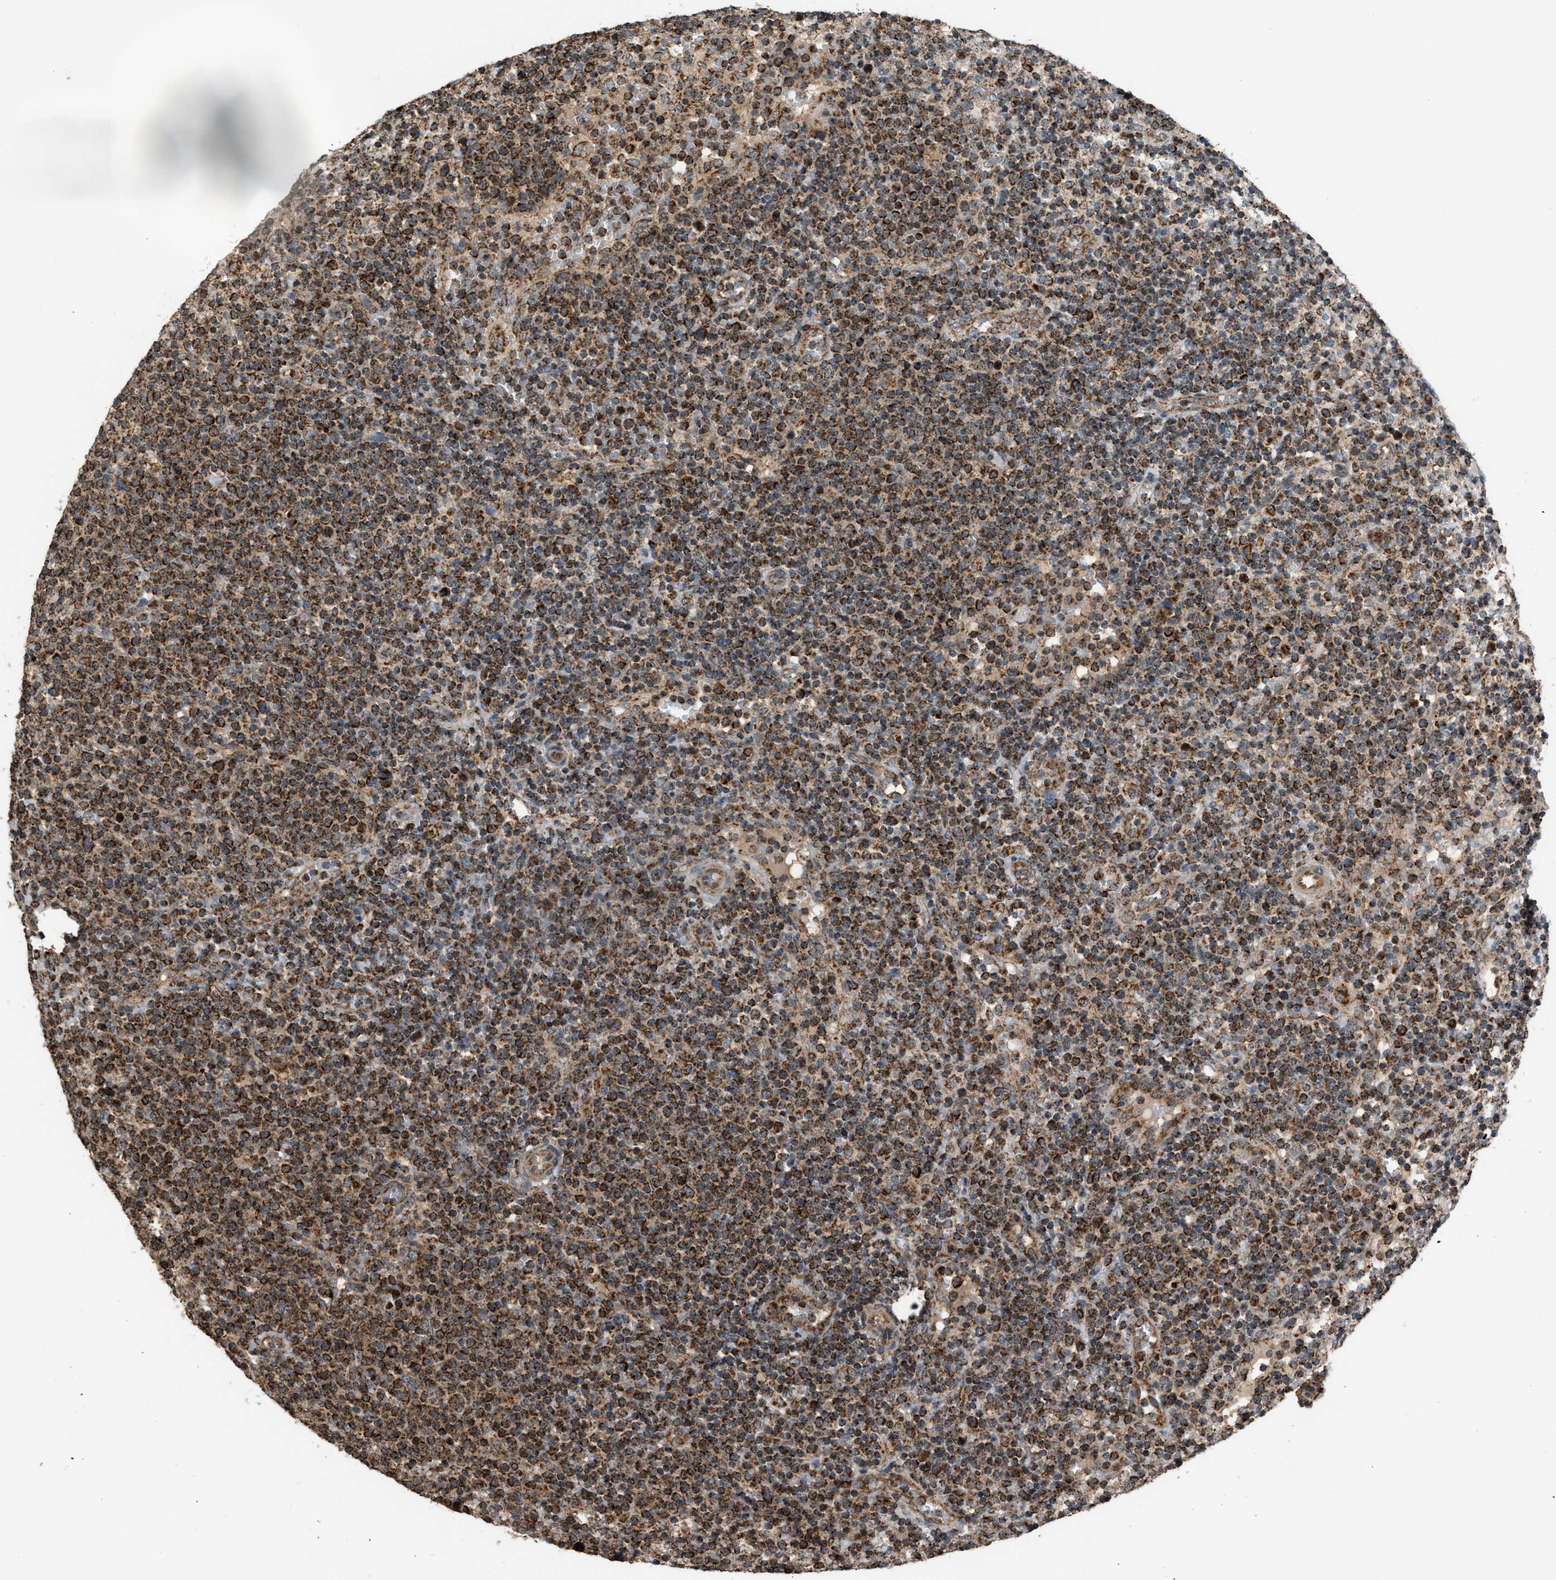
{"staining": {"intensity": "strong", "quantity": ">75%", "location": "cytoplasmic/membranous"}, "tissue": "lymphoma", "cell_type": "Tumor cells", "image_type": "cancer", "snomed": [{"axis": "morphology", "description": "Malignant lymphoma, non-Hodgkin's type, High grade"}, {"axis": "topography", "description": "Lymph node"}], "caption": "Protein staining of lymphoma tissue reveals strong cytoplasmic/membranous positivity in about >75% of tumor cells.", "gene": "SGSM2", "patient": {"sex": "male", "age": 61}}